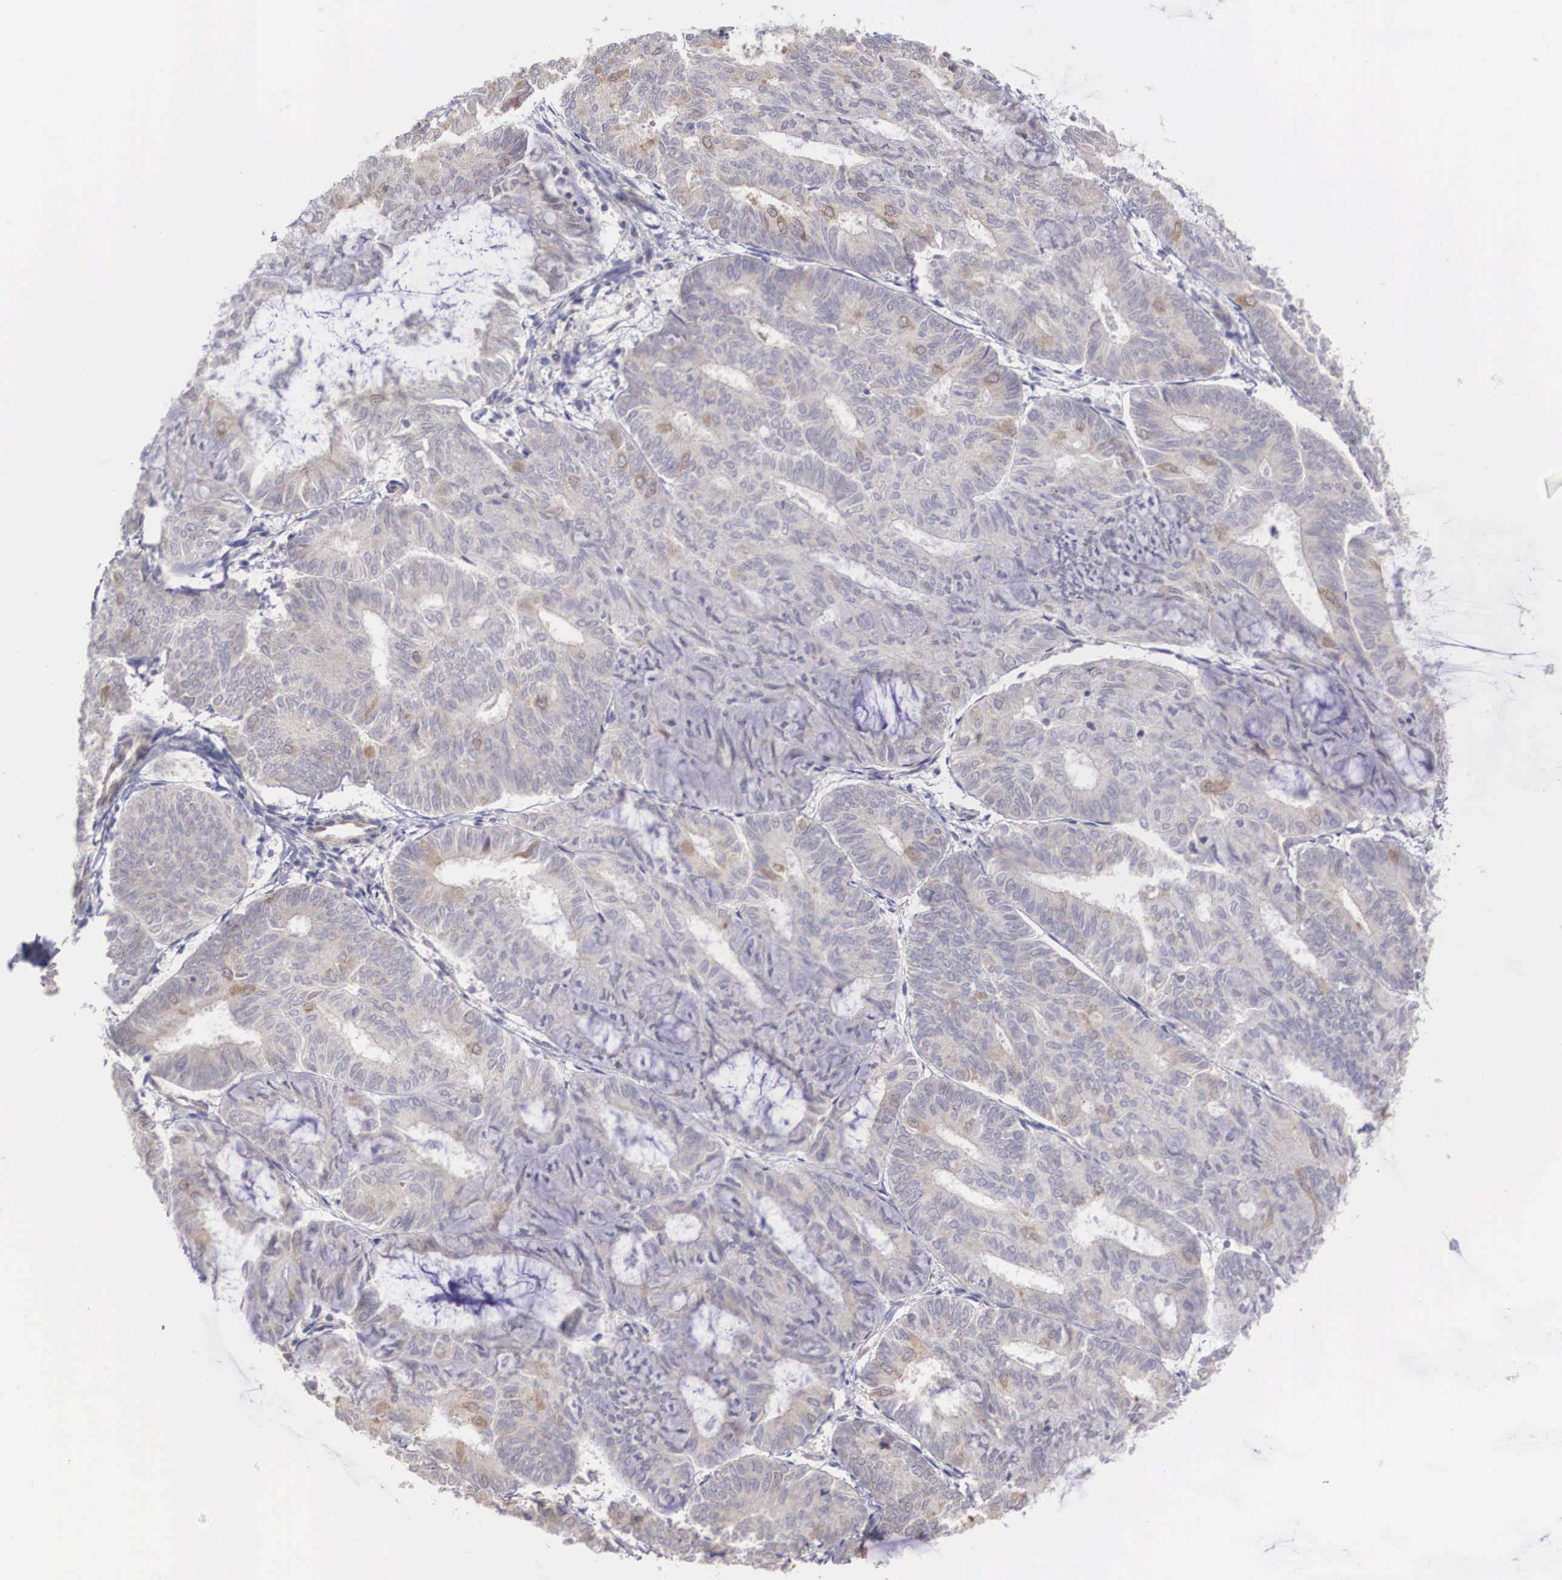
{"staining": {"intensity": "weak", "quantity": "25%-75%", "location": "cytoplasmic/membranous"}, "tissue": "endometrial cancer", "cell_type": "Tumor cells", "image_type": "cancer", "snomed": [{"axis": "morphology", "description": "Adenocarcinoma, NOS"}, {"axis": "topography", "description": "Endometrium"}], "caption": "This image reveals IHC staining of adenocarcinoma (endometrial), with low weak cytoplasmic/membranous positivity in about 25%-75% of tumor cells.", "gene": "DNAJB7", "patient": {"sex": "female", "age": 59}}